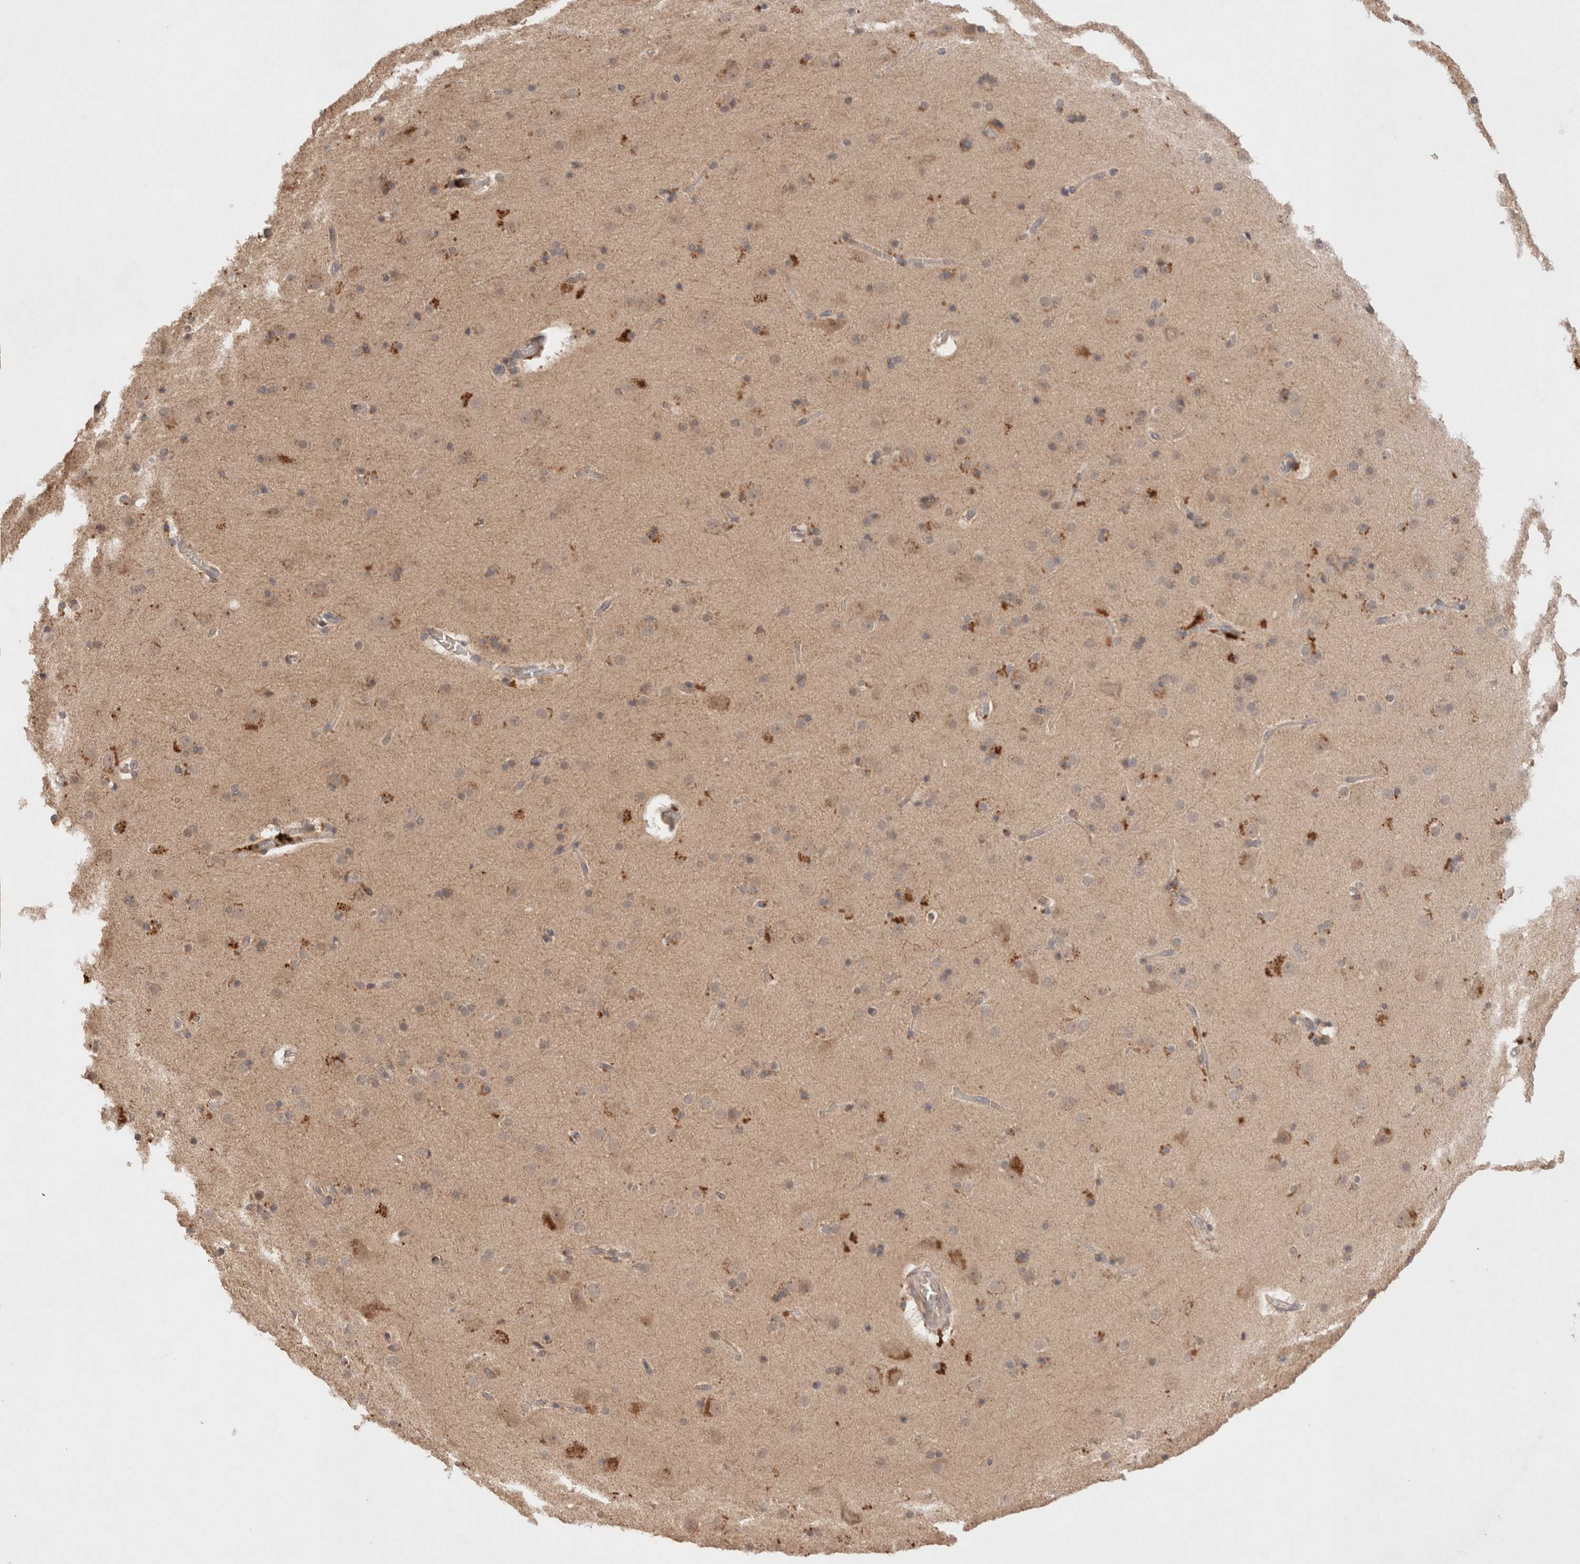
{"staining": {"intensity": "weak", "quantity": ">75%", "location": "cytoplasmic/membranous"}, "tissue": "cerebral cortex", "cell_type": "Endothelial cells", "image_type": "normal", "snomed": [{"axis": "morphology", "description": "Normal tissue, NOS"}, {"axis": "topography", "description": "Cerebral cortex"}], "caption": "DAB immunohistochemical staining of unremarkable cerebral cortex displays weak cytoplasmic/membranous protein expression in about >75% of endothelial cells. Using DAB (3,3'-diaminobenzidine) (brown) and hematoxylin (blue) stains, captured at high magnification using brightfield microscopy.", "gene": "KLHL20", "patient": {"sex": "male", "age": 57}}